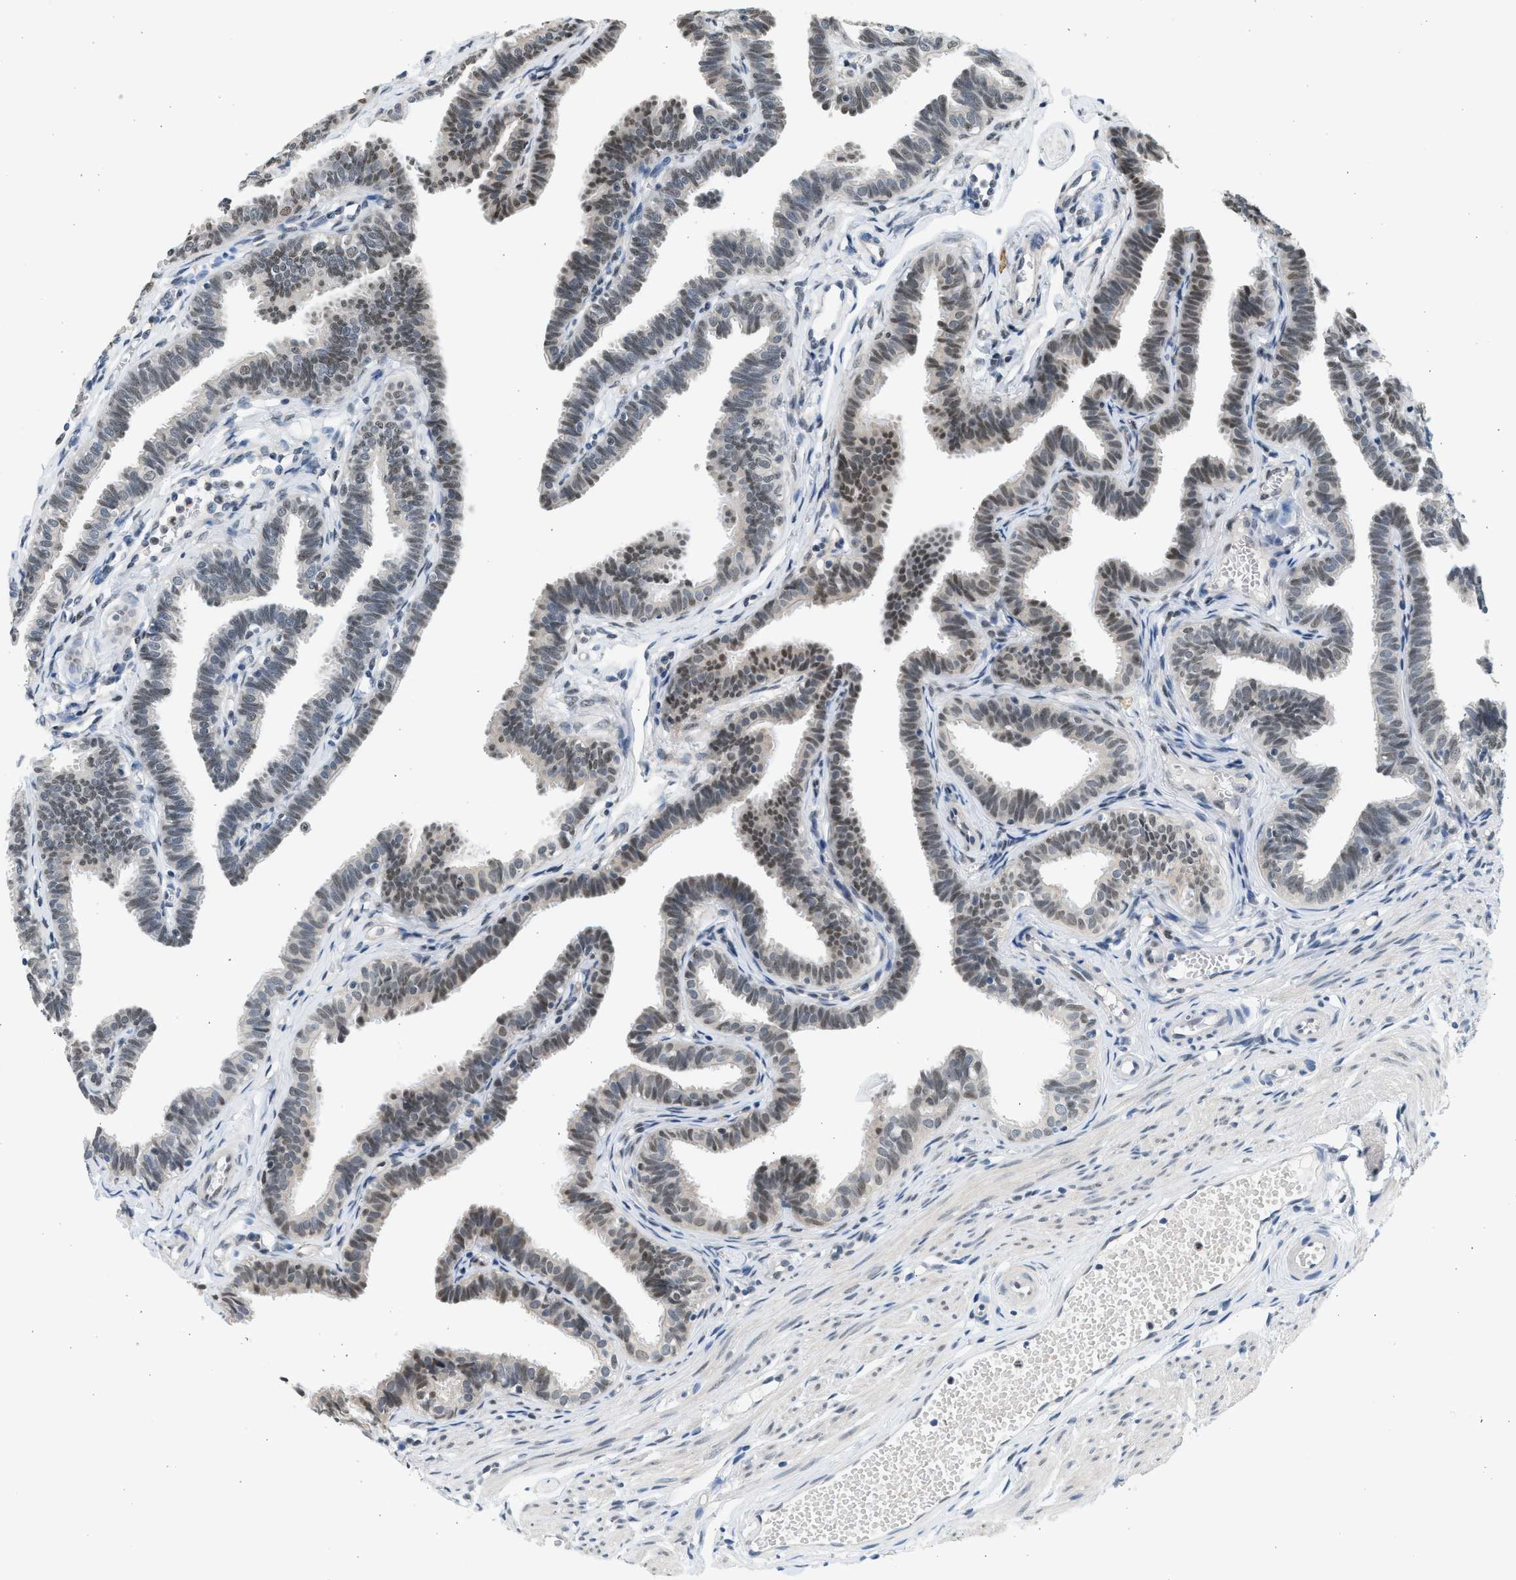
{"staining": {"intensity": "moderate", "quantity": ">75%", "location": "nuclear"}, "tissue": "fallopian tube", "cell_type": "Glandular cells", "image_type": "normal", "snomed": [{"axis": "morphology", "description": "Normal tissue, NOS"}, {"axis": "topography", "description": "Fallopian tube"}, {"axis": "topography", "description": "Ovary"}], "caption": "Moderate nuclear staining for a protein is identified in about >75% of glandular cells of unremarkable fallopian tube using immunohistochemistry.", "gene": "HIPK1", "patient": {"sex": "female", "age": 23}}